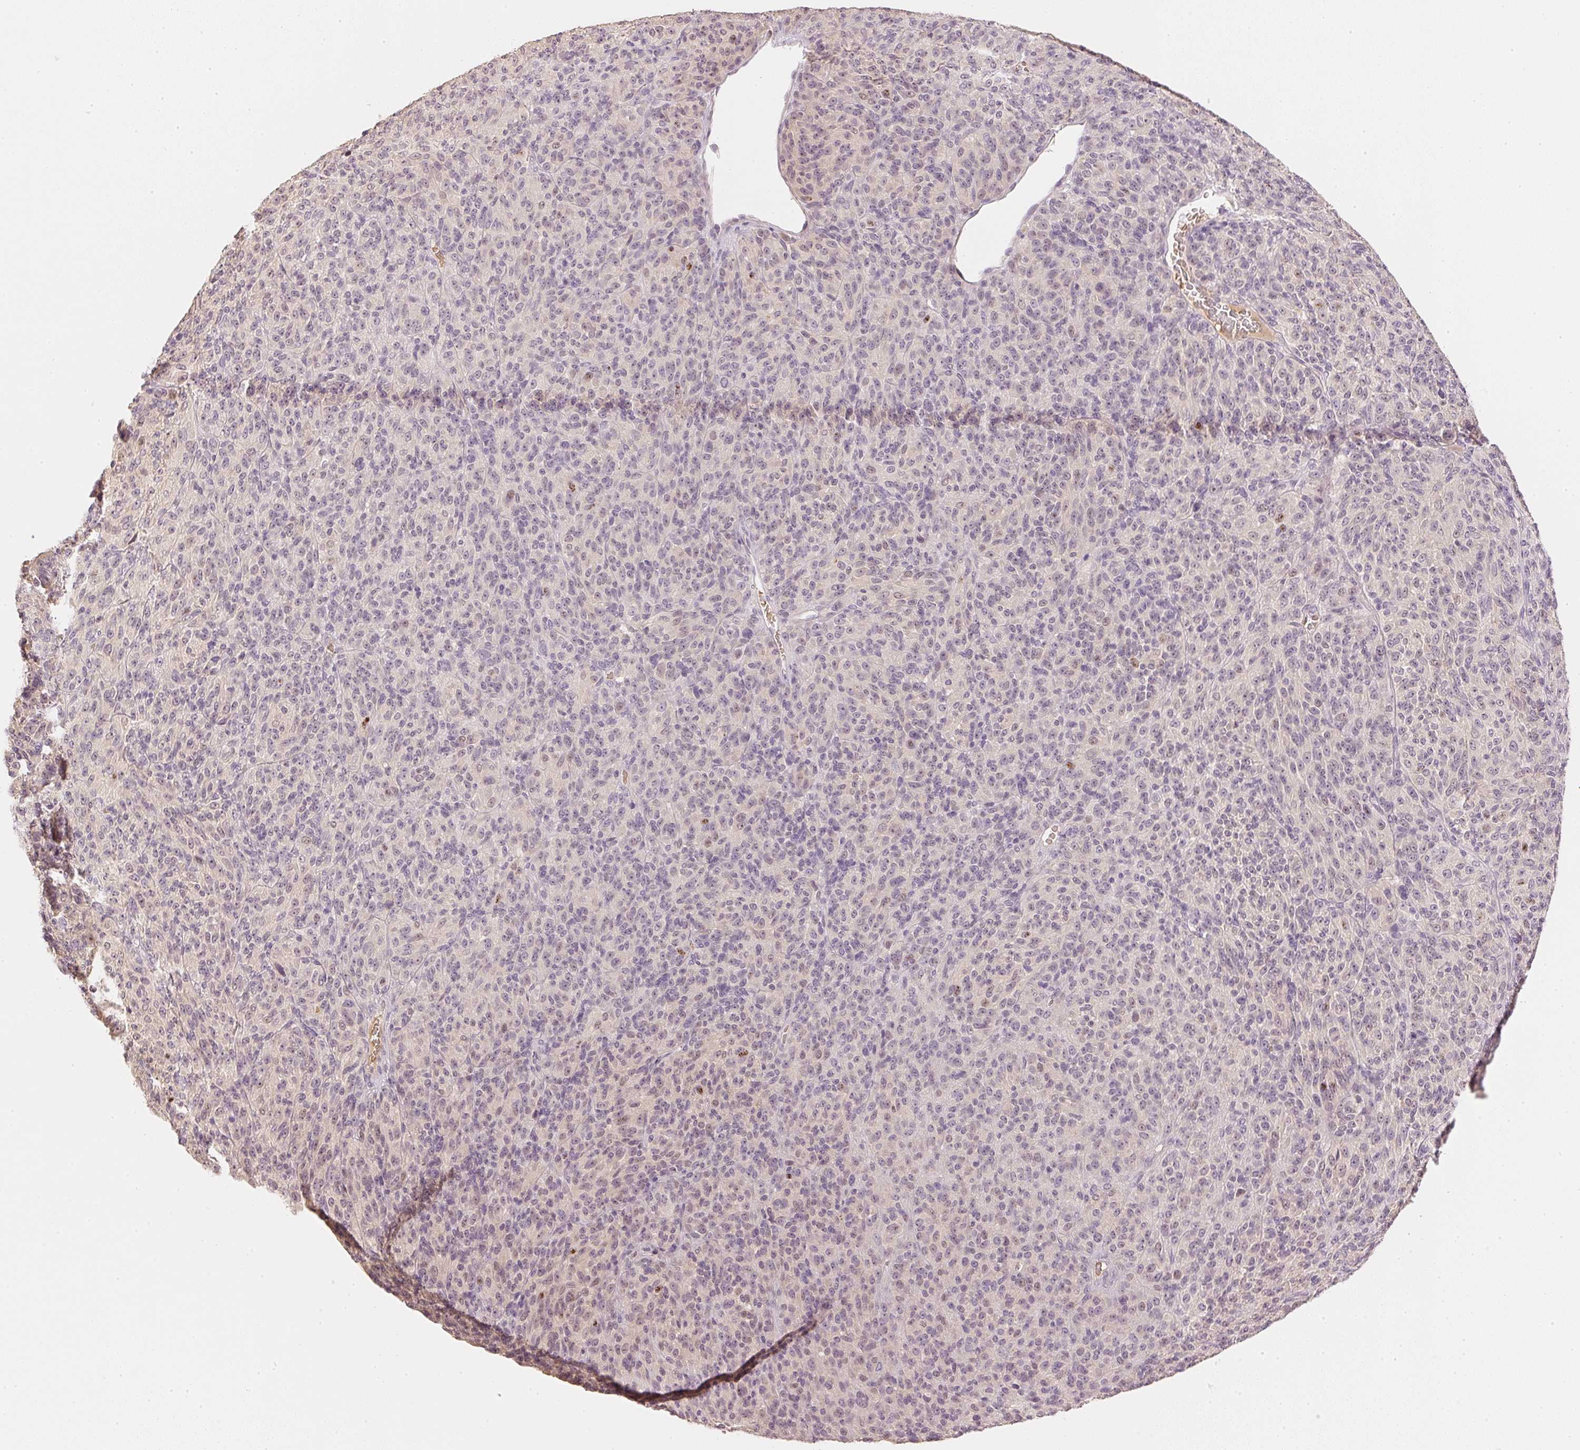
{"staining": {"intensity": "weak", "quantity": "25%-75%", "location": "nuclear"}, "tissue": "melanoma", "cell_type": "Tumor cells", "image_type": "cancer", "snomed": [{"axis": "morphology", "description": "Malignant melanoma, Metastatic site"}, {"axis": "topography", "description": "Brain"}], "caption": "Immunohistochemical staining of human melanoma displays weak nuclear protein expression in approximately 25%-75% of tumor cells.", "gene": "GZMA", "patient": {"sex": "female", "age": 56}}